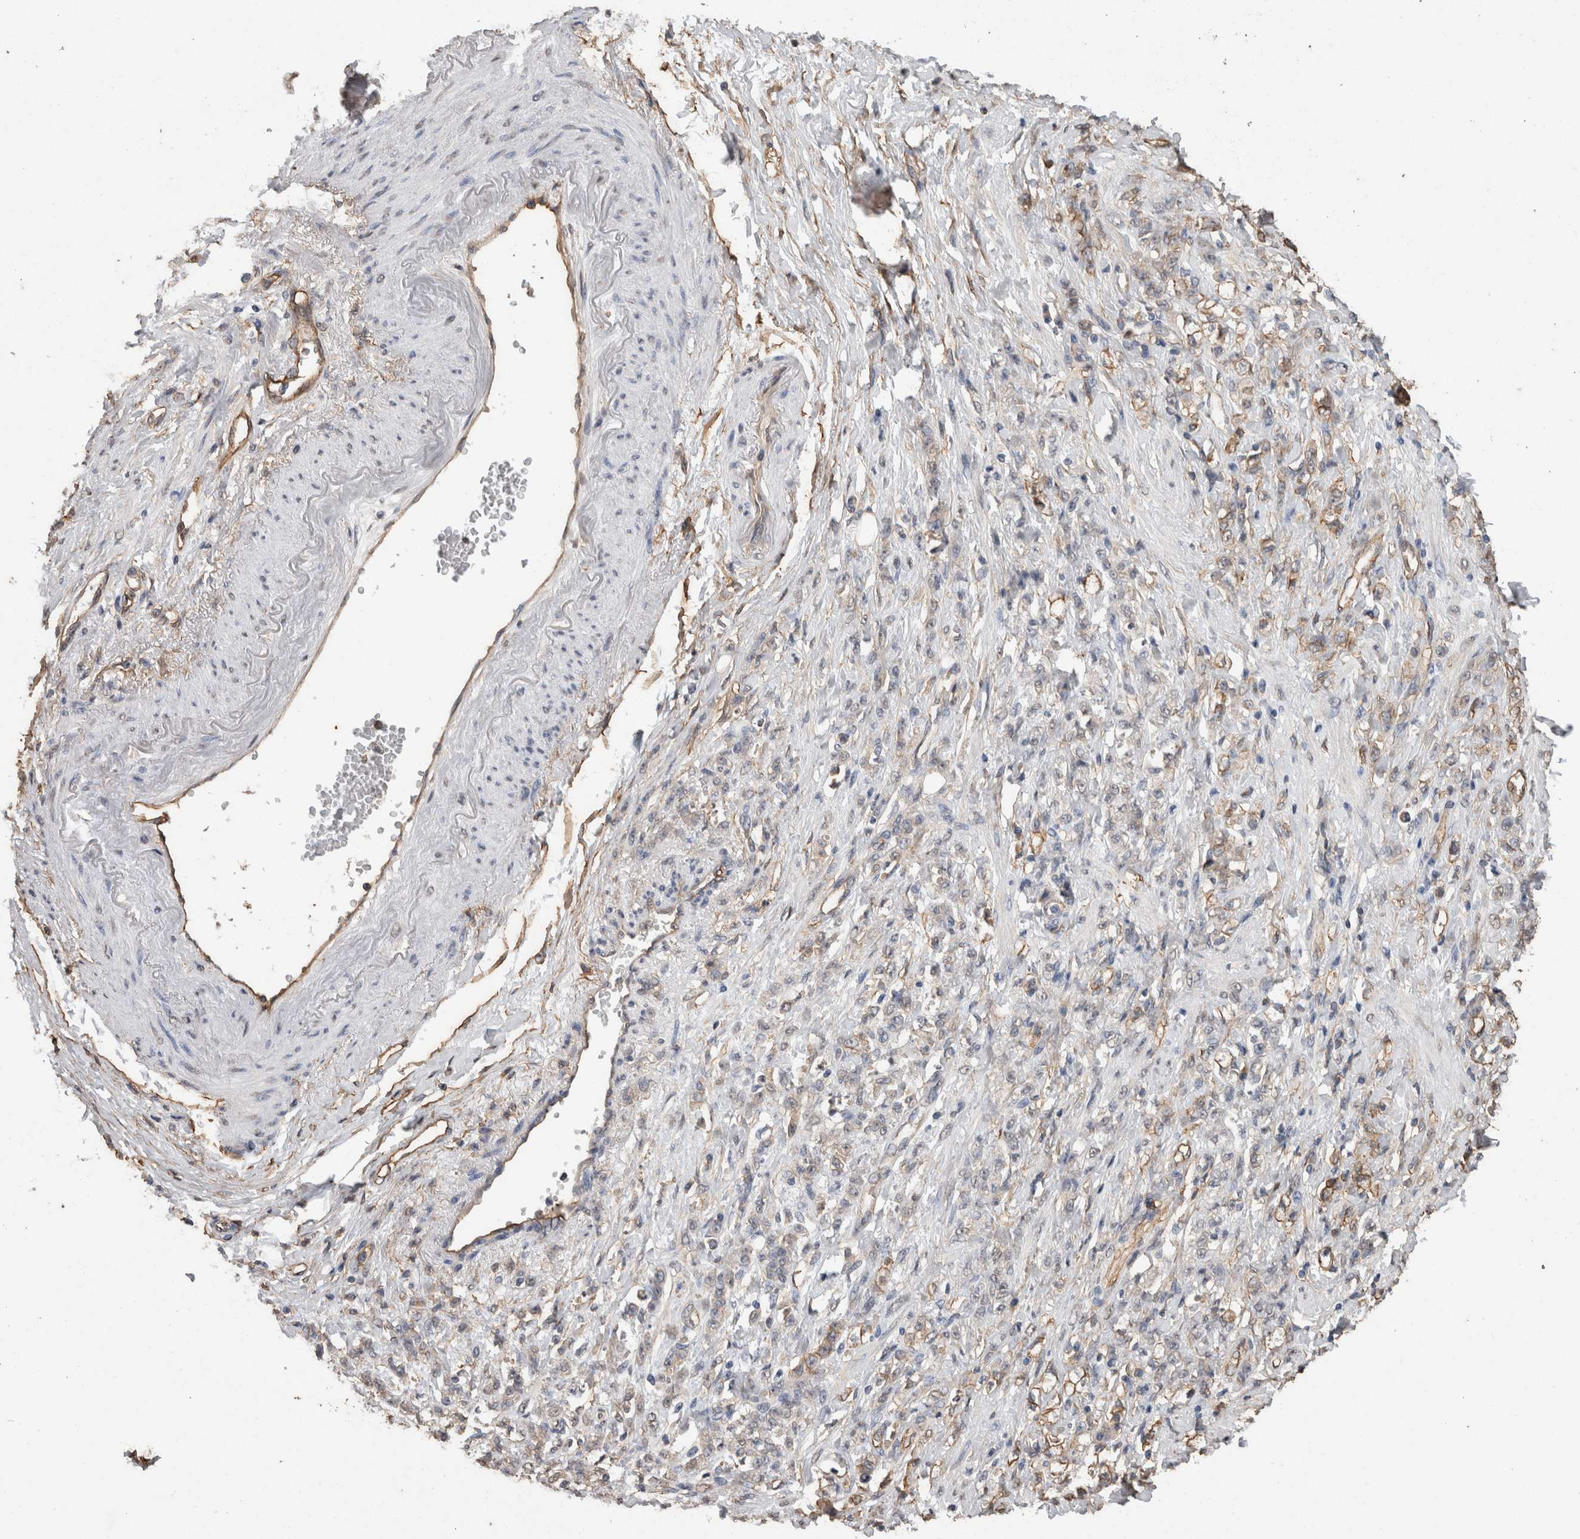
{"staining": {"intensity": "weak", "quantity": "<25%", "location": "cytoplasmic/membranous"}, "tissue": "stomach cancer", "cell_type": "Tumor cells", "image_type": "cancer", "snomed": [{"axis": "morphology", "description": "Adenocarcinoma, NOS"}, {"axis": "topography", "description": "Stomach"}], "caption": "Photomicrograph shows no significant protein staining in tumor cells of adenocarcinoma (stomach).", "gene": "S100A10", "patient": {"sex": "male", "age": 82}}